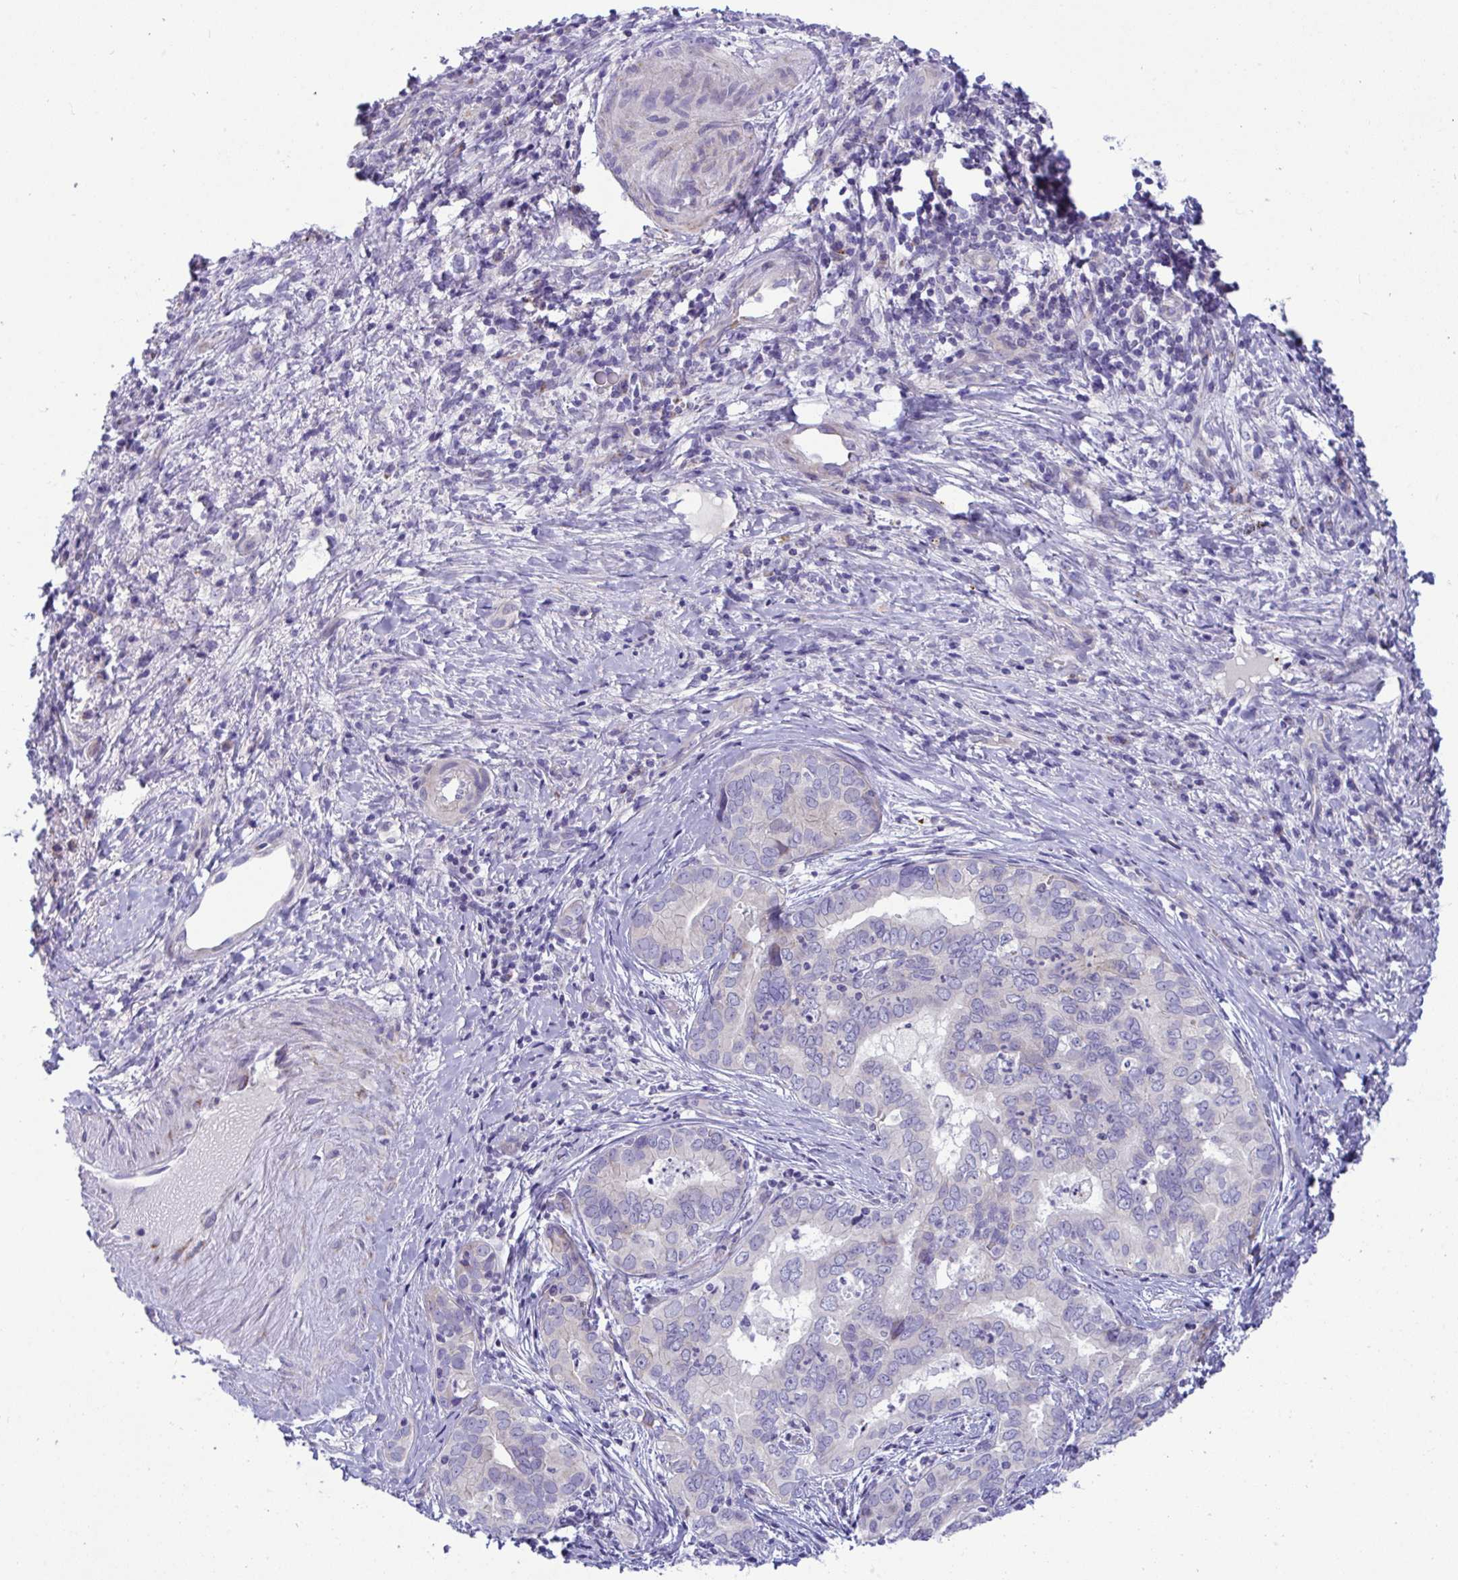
{"staining": {"intensity": "negative", "quantity": "none", "location": "none"}, "tissue": "liver cancer", "cell_type": "Tumor cells", "image_type": "cancer", "snomed": [{"axis": "morphology", "description": "Cholangiocarcinoma"}, {"axis": "topography", "description": "Liver"}], "caption": "Immunohistochemistry of liver cholangiocarcinoma demonstrates no staining in tumor cells.", "gene": "DTX3", "patient": {"sex": "female", "age": 64}}